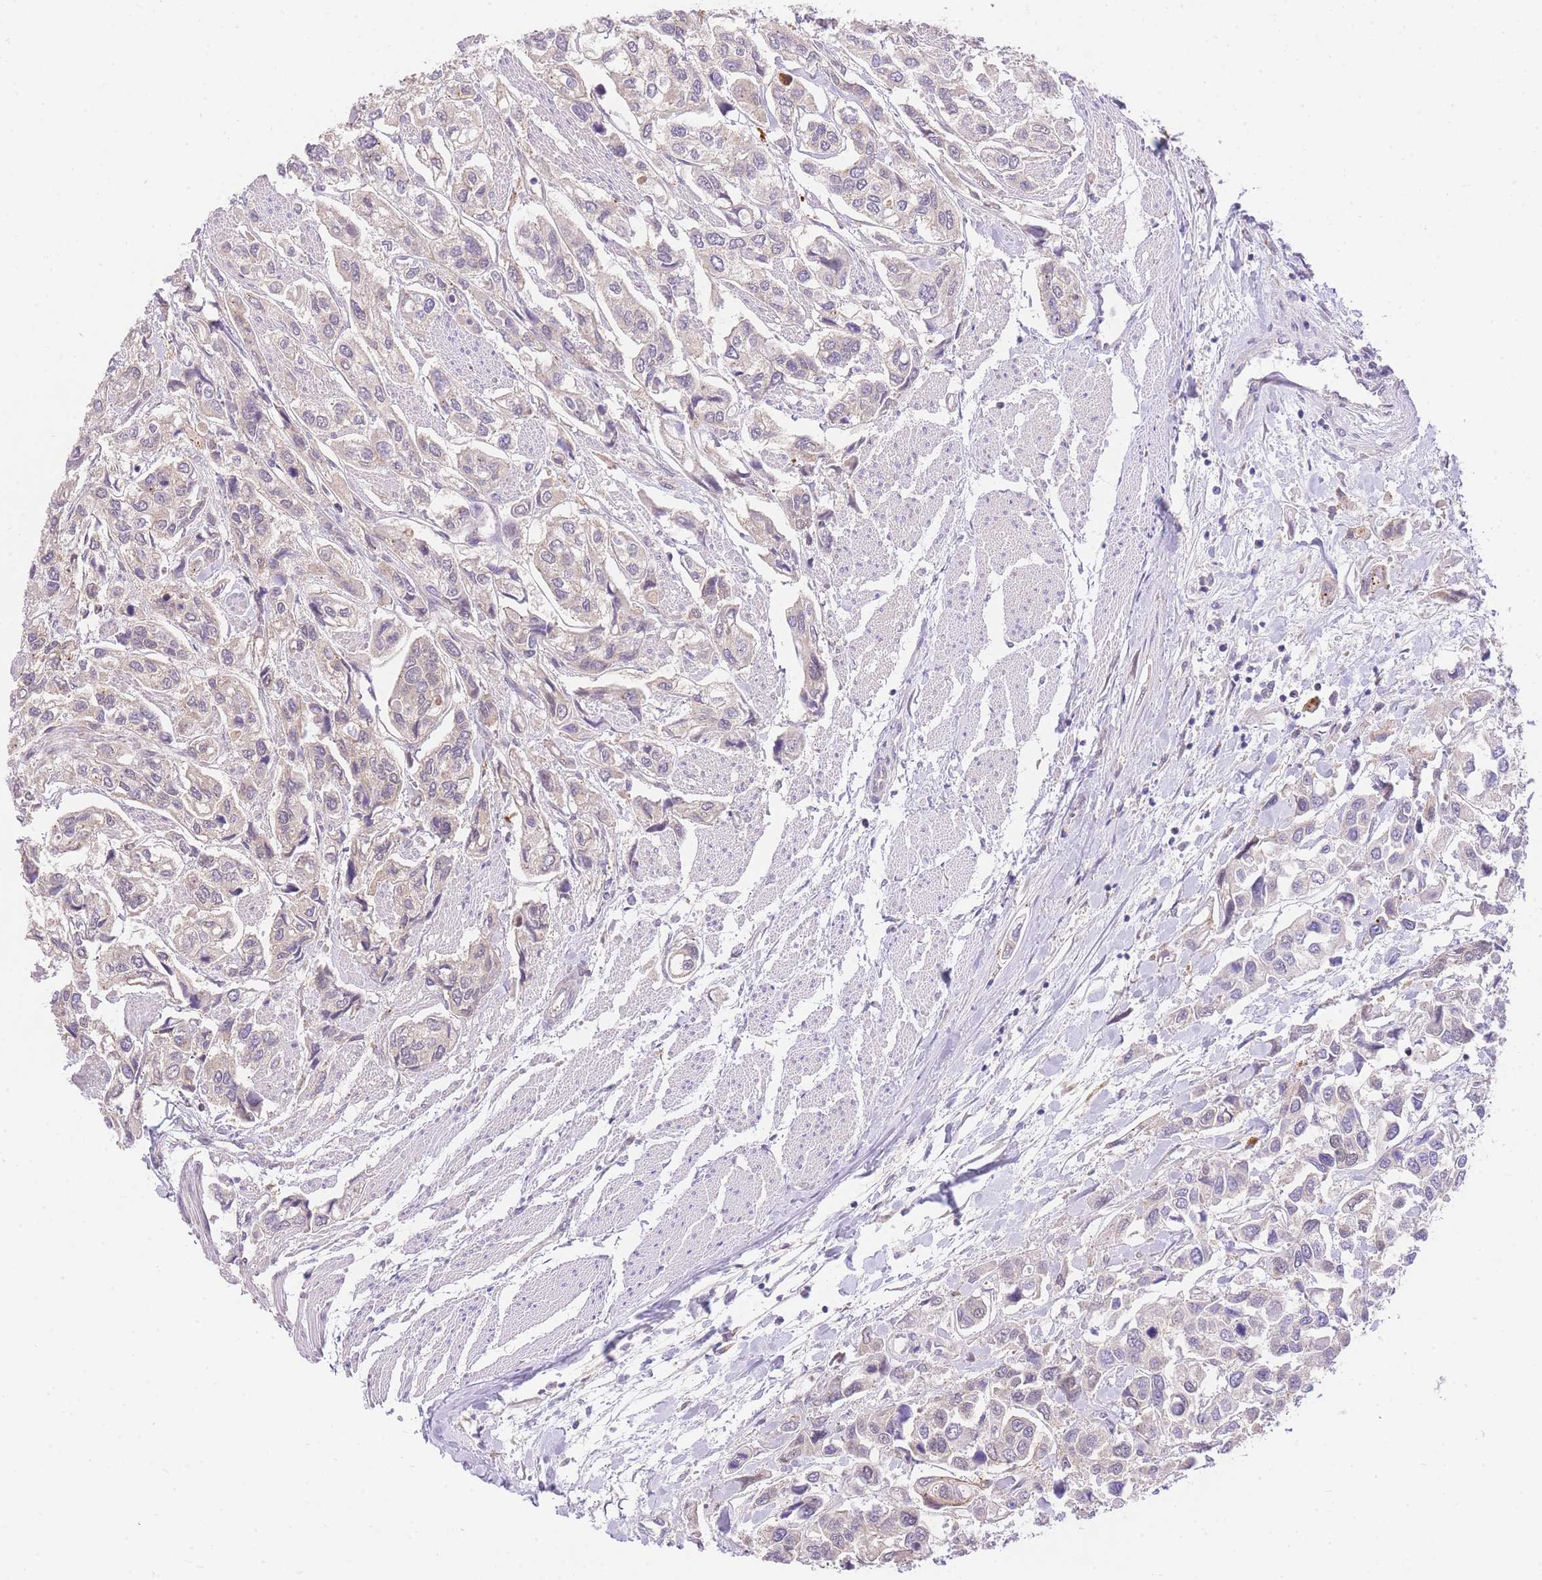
{"staining": {"intensity": "negative", "quantity": "none", "location": "none"}, "tissue": "urothelial cancer", "cell_type": "Tumor cells", "image_type": "cancer", "snomed": [{"axis": "morphology", "description": "Urothelial carcinoma, High grade"}, {"axis": "topography", "description": "Urinary bladder"}], "caption": "Human urothelial carcinoma (high-grade) stained for a protein using IHC exhibits no positivity in tumor cells.", "gene": "UBXN7", "patient": {"sex": "male", "age": 67}}